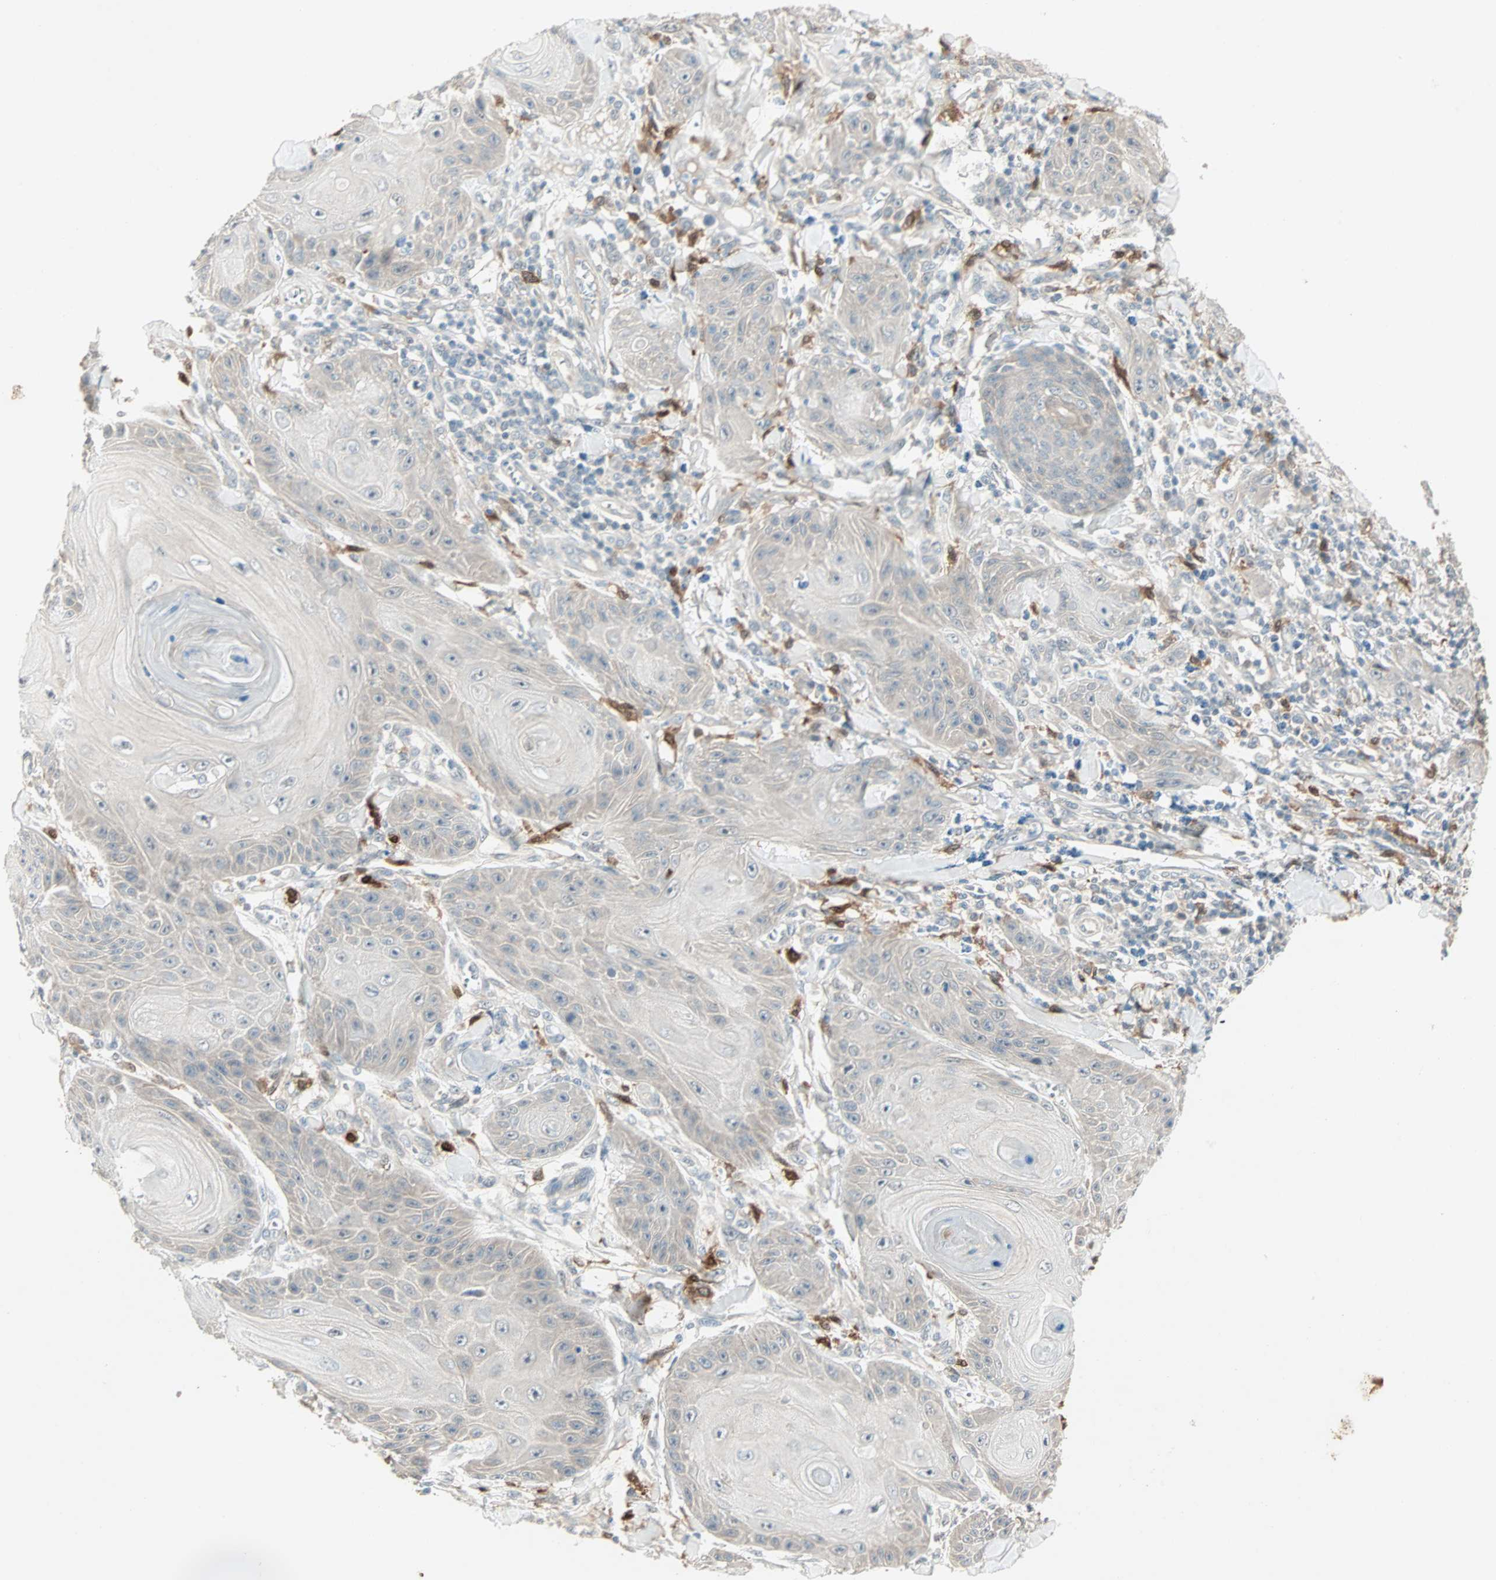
{"staining": {"intensity": "weak", "quantity": "<25%", "location": "cytoplasmic/membranous"}, "tissue": "skin cancer", "cell_type": "Tumor cells", "image_type": "cancer", "snomed": [{"axis": "morphology", "description": "Squamous cell carcinoma, NOS"}, {"axis": "topography", "description": "Skin"}], "caption": "This is an immunohistochemistry (IHC) histopathology image of skin cancer (squamous cell carcinoma). There is no expression in tumor cells.", "gene": "RTL6", "patient": {"sex": "female", "age": 78}}